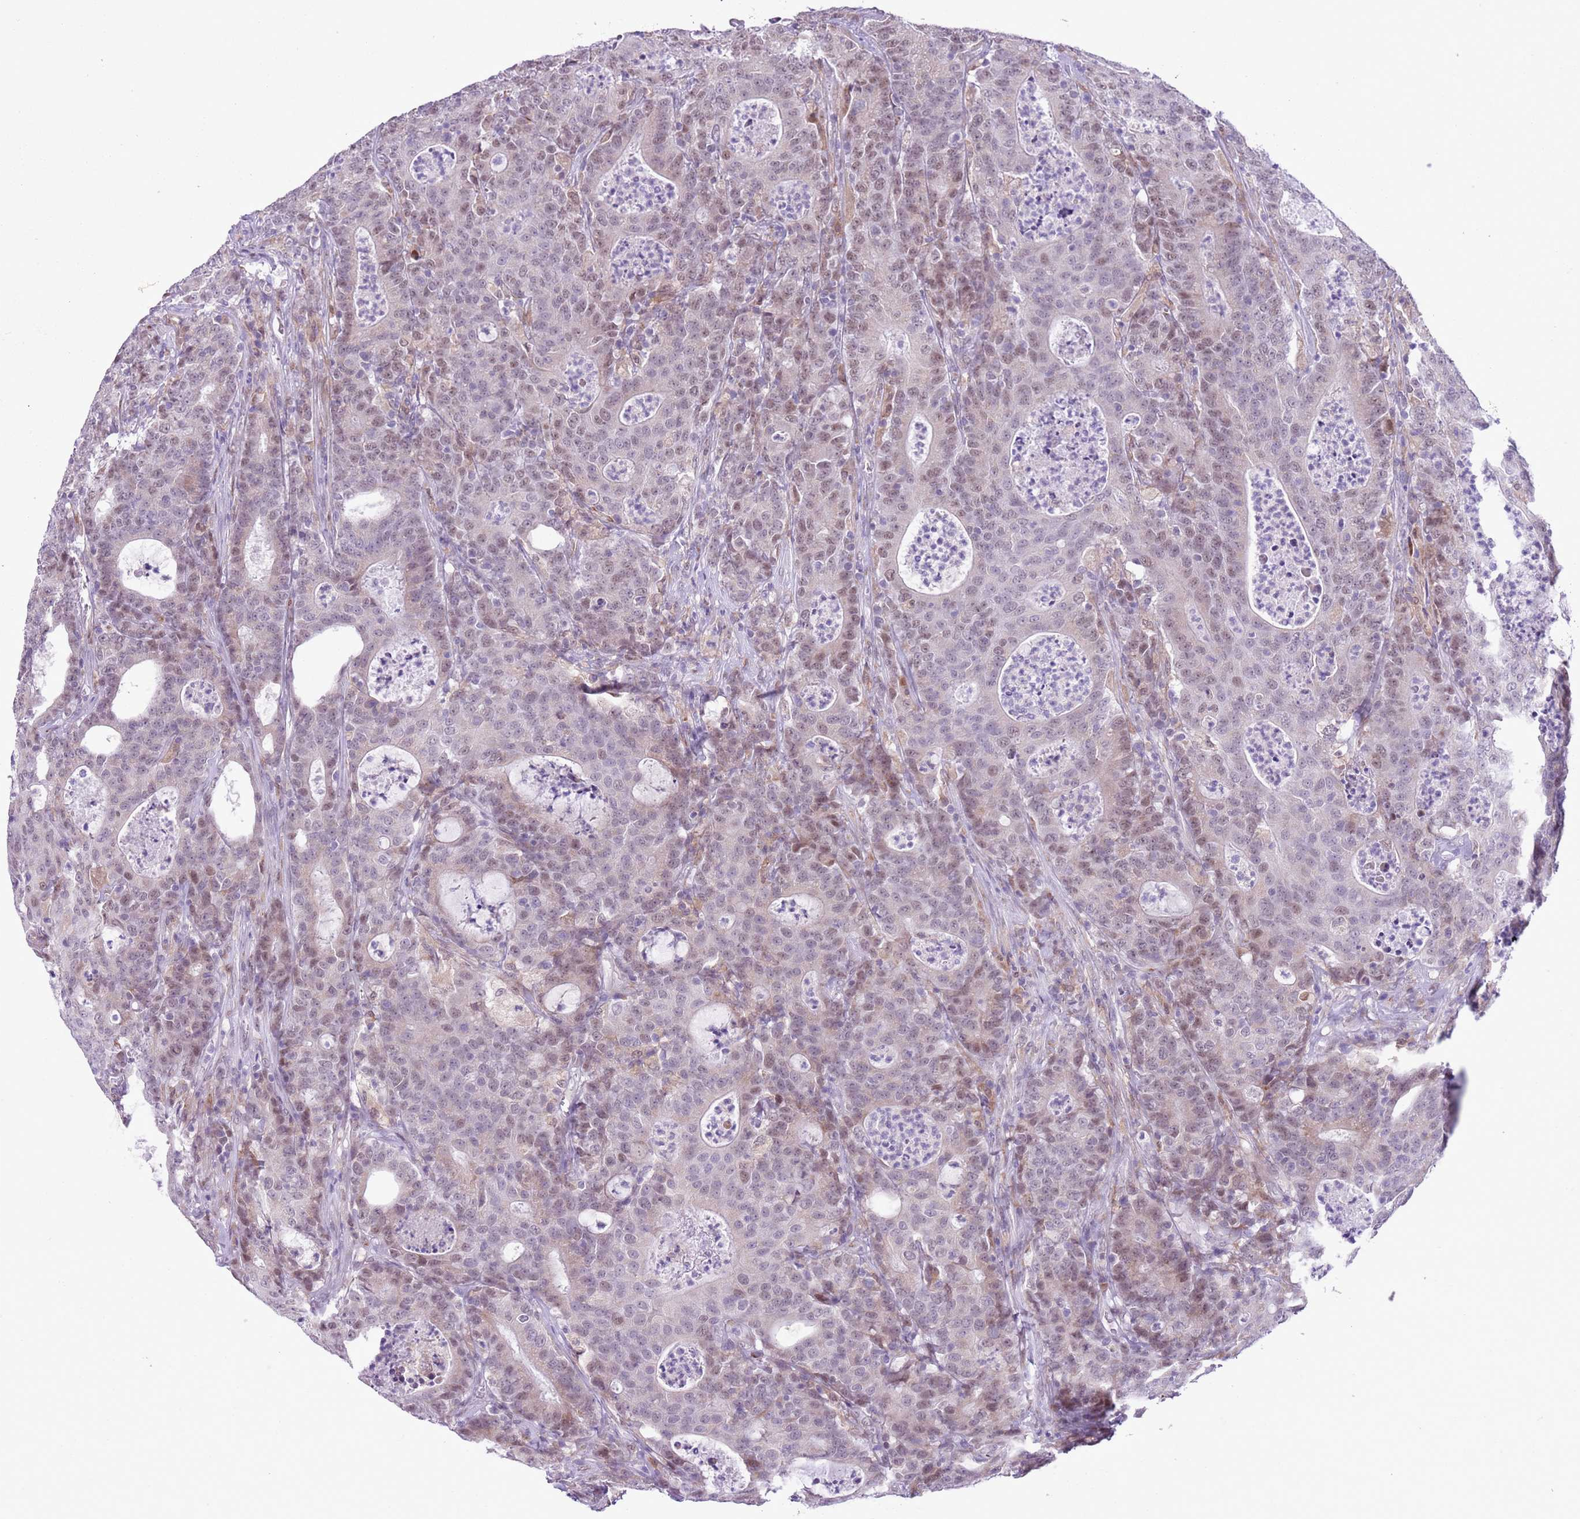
{"staining": {"intensity": "weak", "quantity": "25%-75%", "location": "nuclear"}, "tissue": "colorectal cancer", "cell_type": "Tumor cells", "image_type": "cancer", "snomed": [{"axis": "morphology", "description": "Adenocarcinoma, NOS"}, {"axis": "topography", "description": "Colon"}], "caption": "A histopathology image showing weak nuclear expression in approximately 25%-75% of tumor cells in colorectal adenocarcinoma, as visualized by brown immunohistochemical staining.", "gene": "ZNF576", "patient": {"sex": "male", "age": 83}}